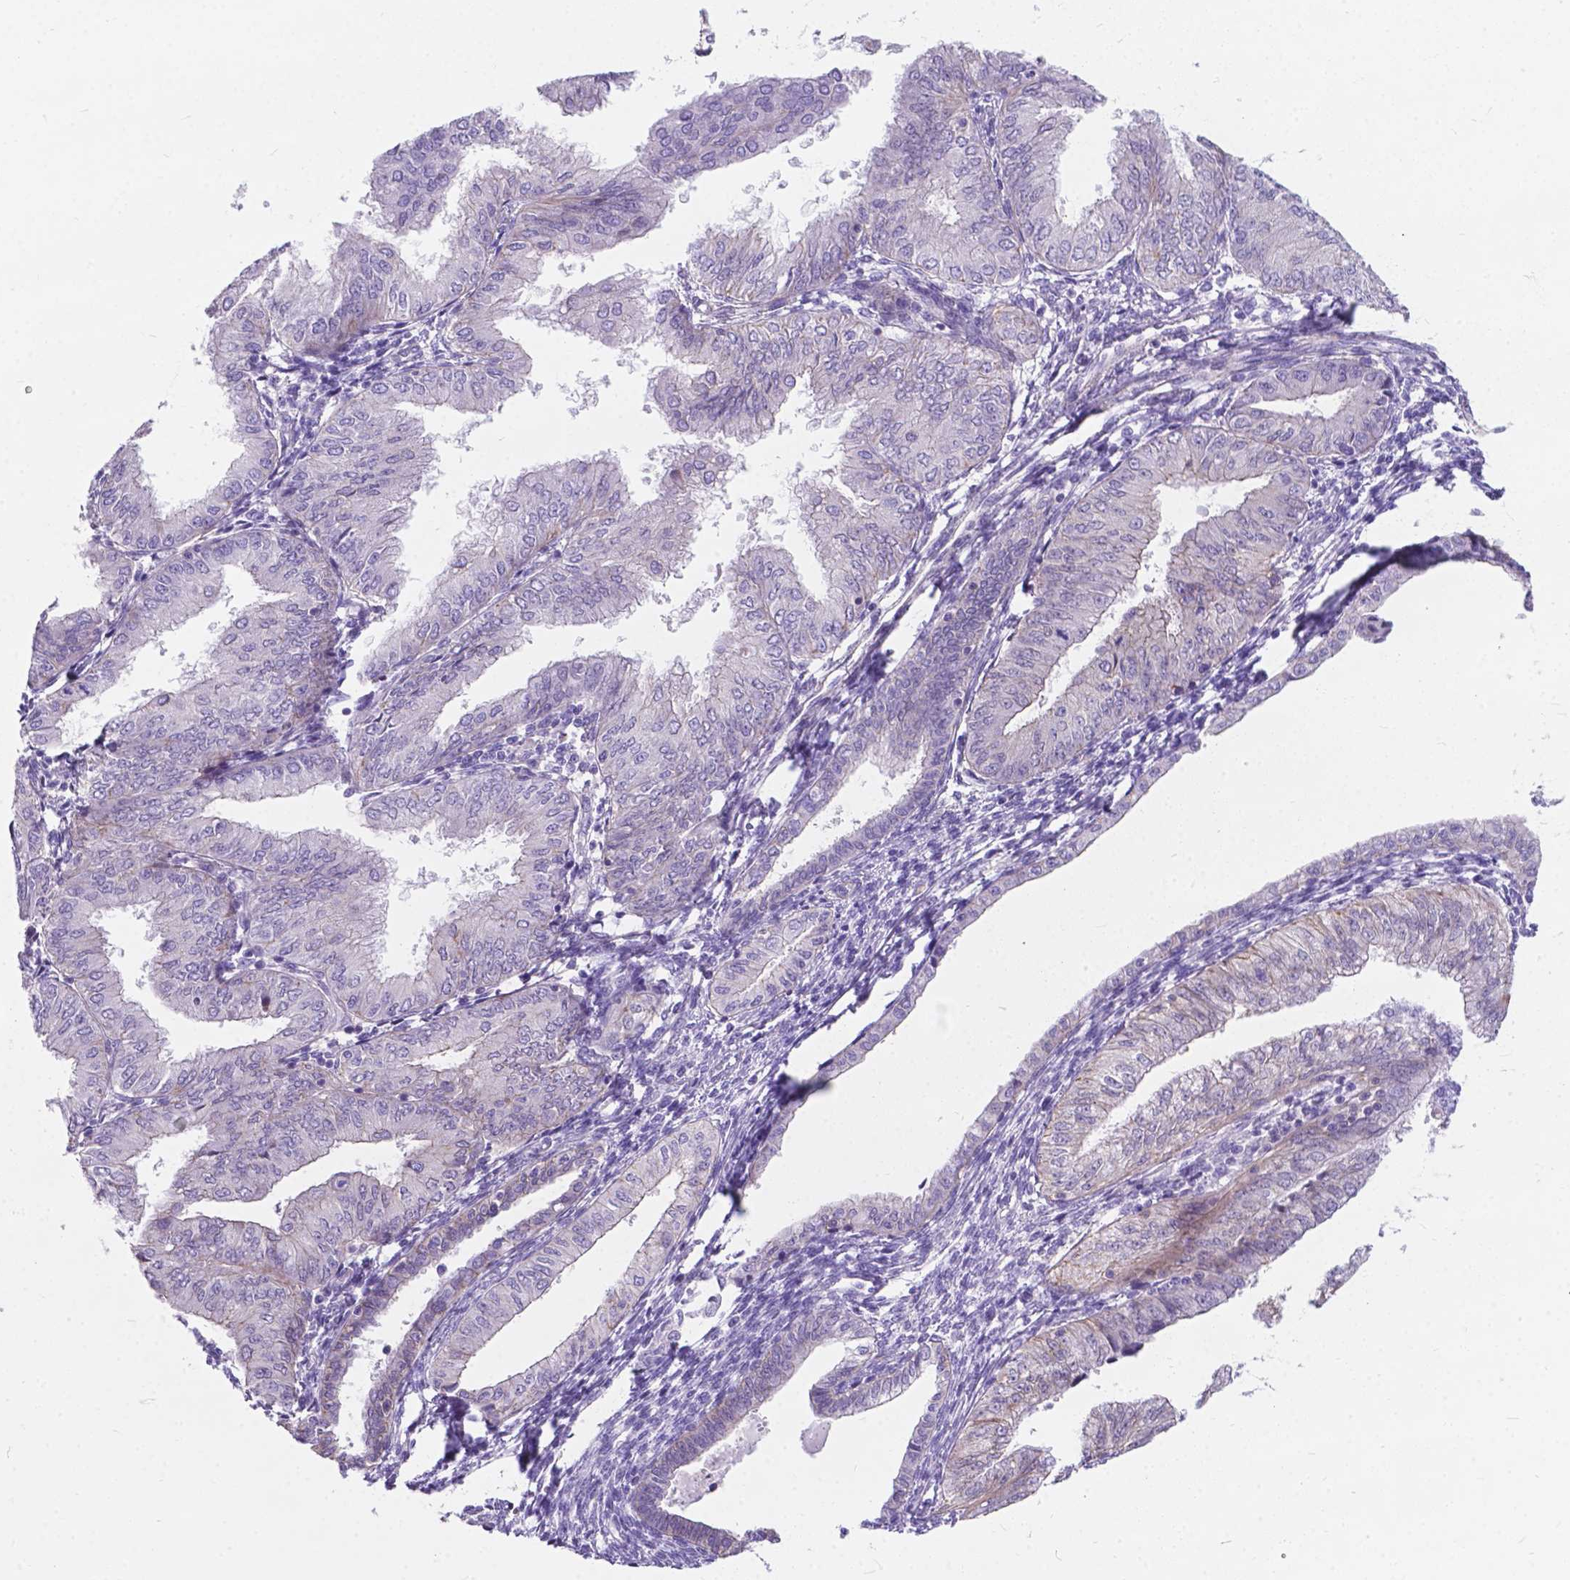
{"staining": {"intensity": "negative", "quantity": "none", "location": "none"}, "tissue": "endometrial cancer", "cell_type": "Tumor cells", "image_type": "cancer", "snomed": [{"axis": "morphology", "description": "Adenocarcinoma, NOS"}, {"axis": "topography", "description": "Endometrium"}], "caption": "An image of endometrial cancer stained for a protein shows no brown staining in tumor cells.", "gene": "KIAA0040", "patient": {"sex": "female", "age": 53}}